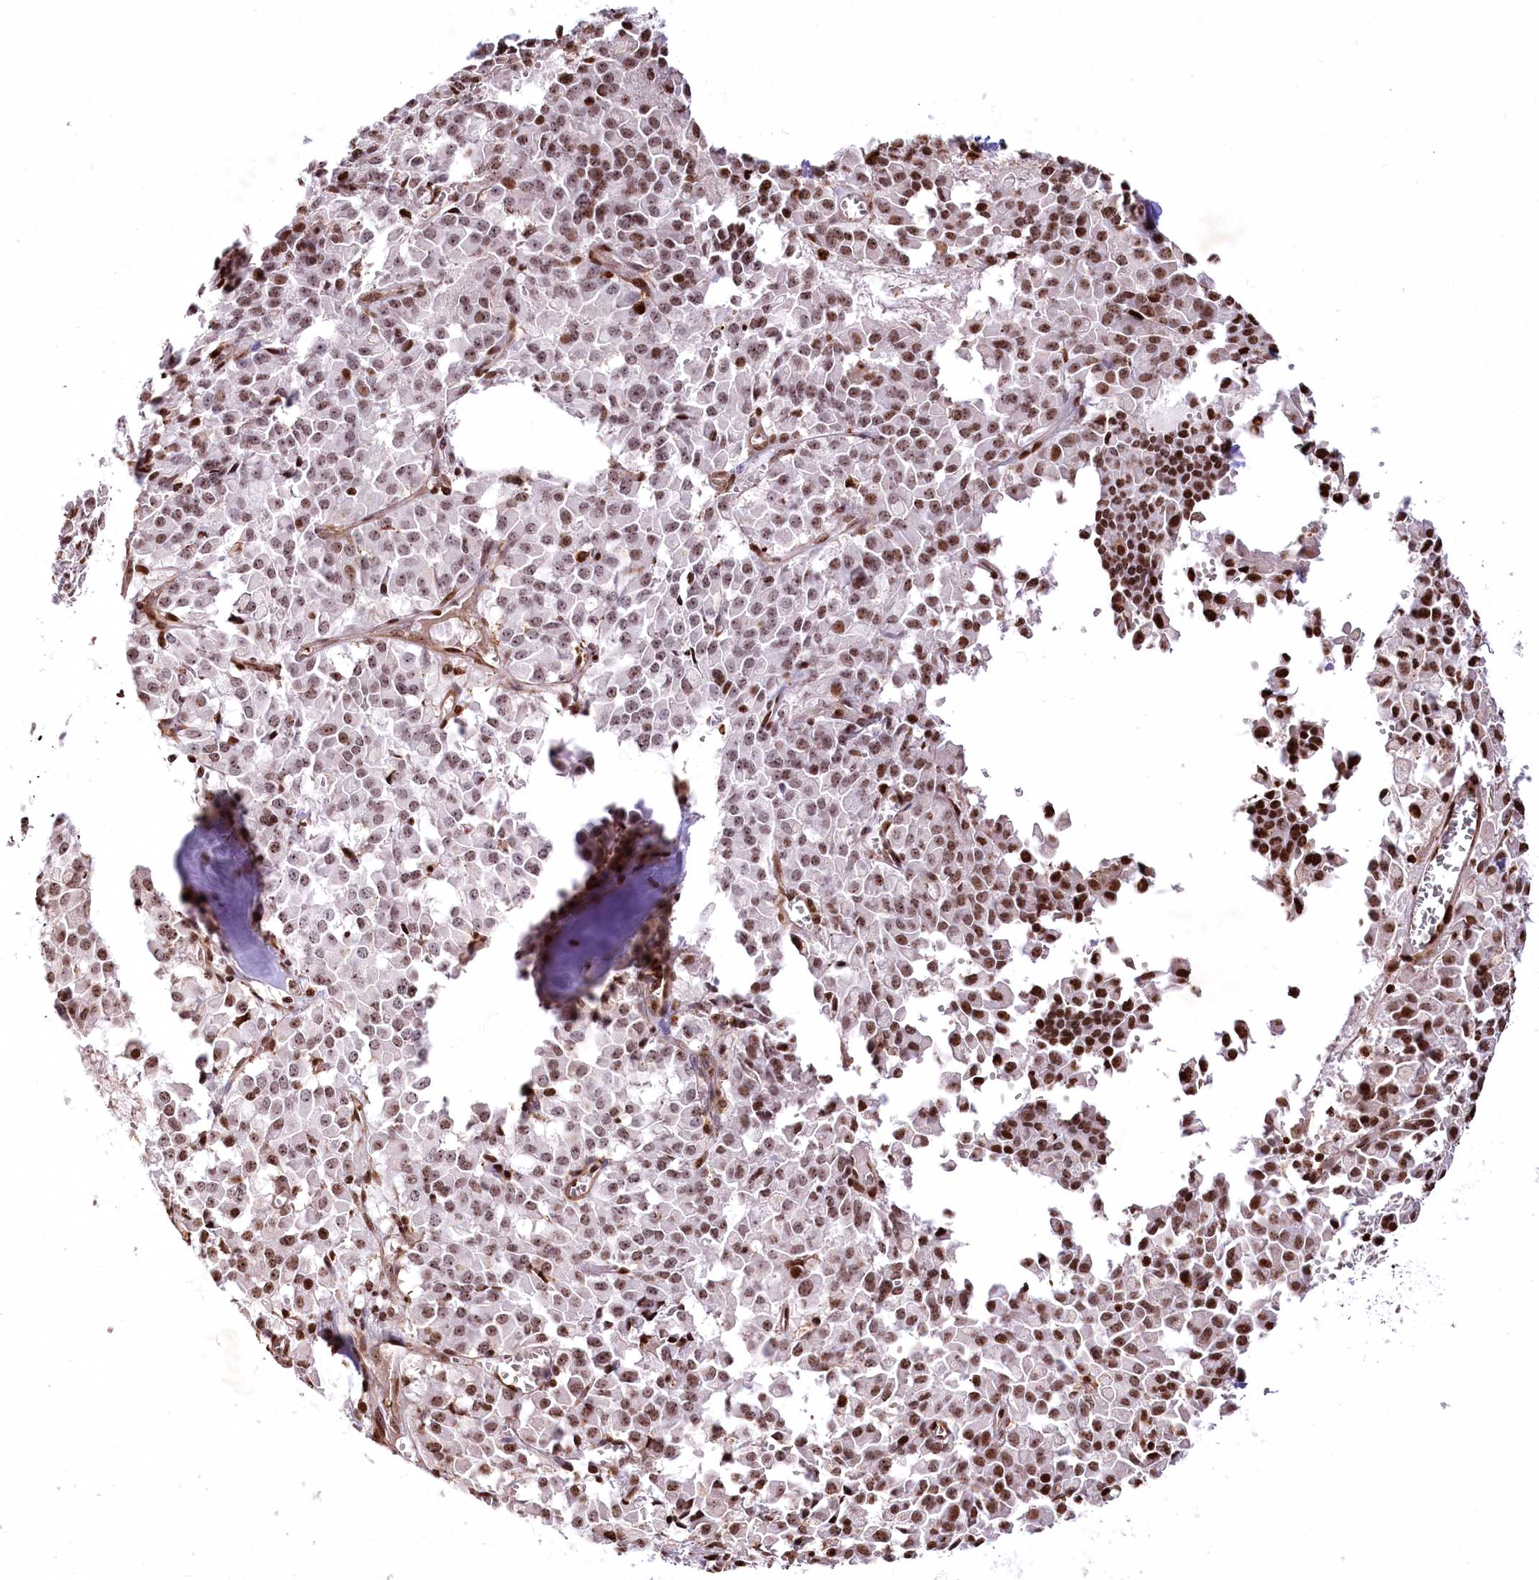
{"staining": {"intensity": "moderate", "quantity": ">75%", "location": "nuclear"}, "tissue": "pancreatic cancer", "cell_type": "Tumor cells", "image_type": "cancer", "snomed": [{"axis": "morphology", "description": "Adenocarcinoma, NOS"}, {"axis": "topography", "description": "Pancreas"}], "caption": "Immunohistochemistry of pancreatic cancer (adenocarcinoma) demonstrates medium levels of moderate nuclear positivity in approximately >75% of tumor cells.", "gene": "PTMS", "patient": {"sex": "male", "age": 65}}